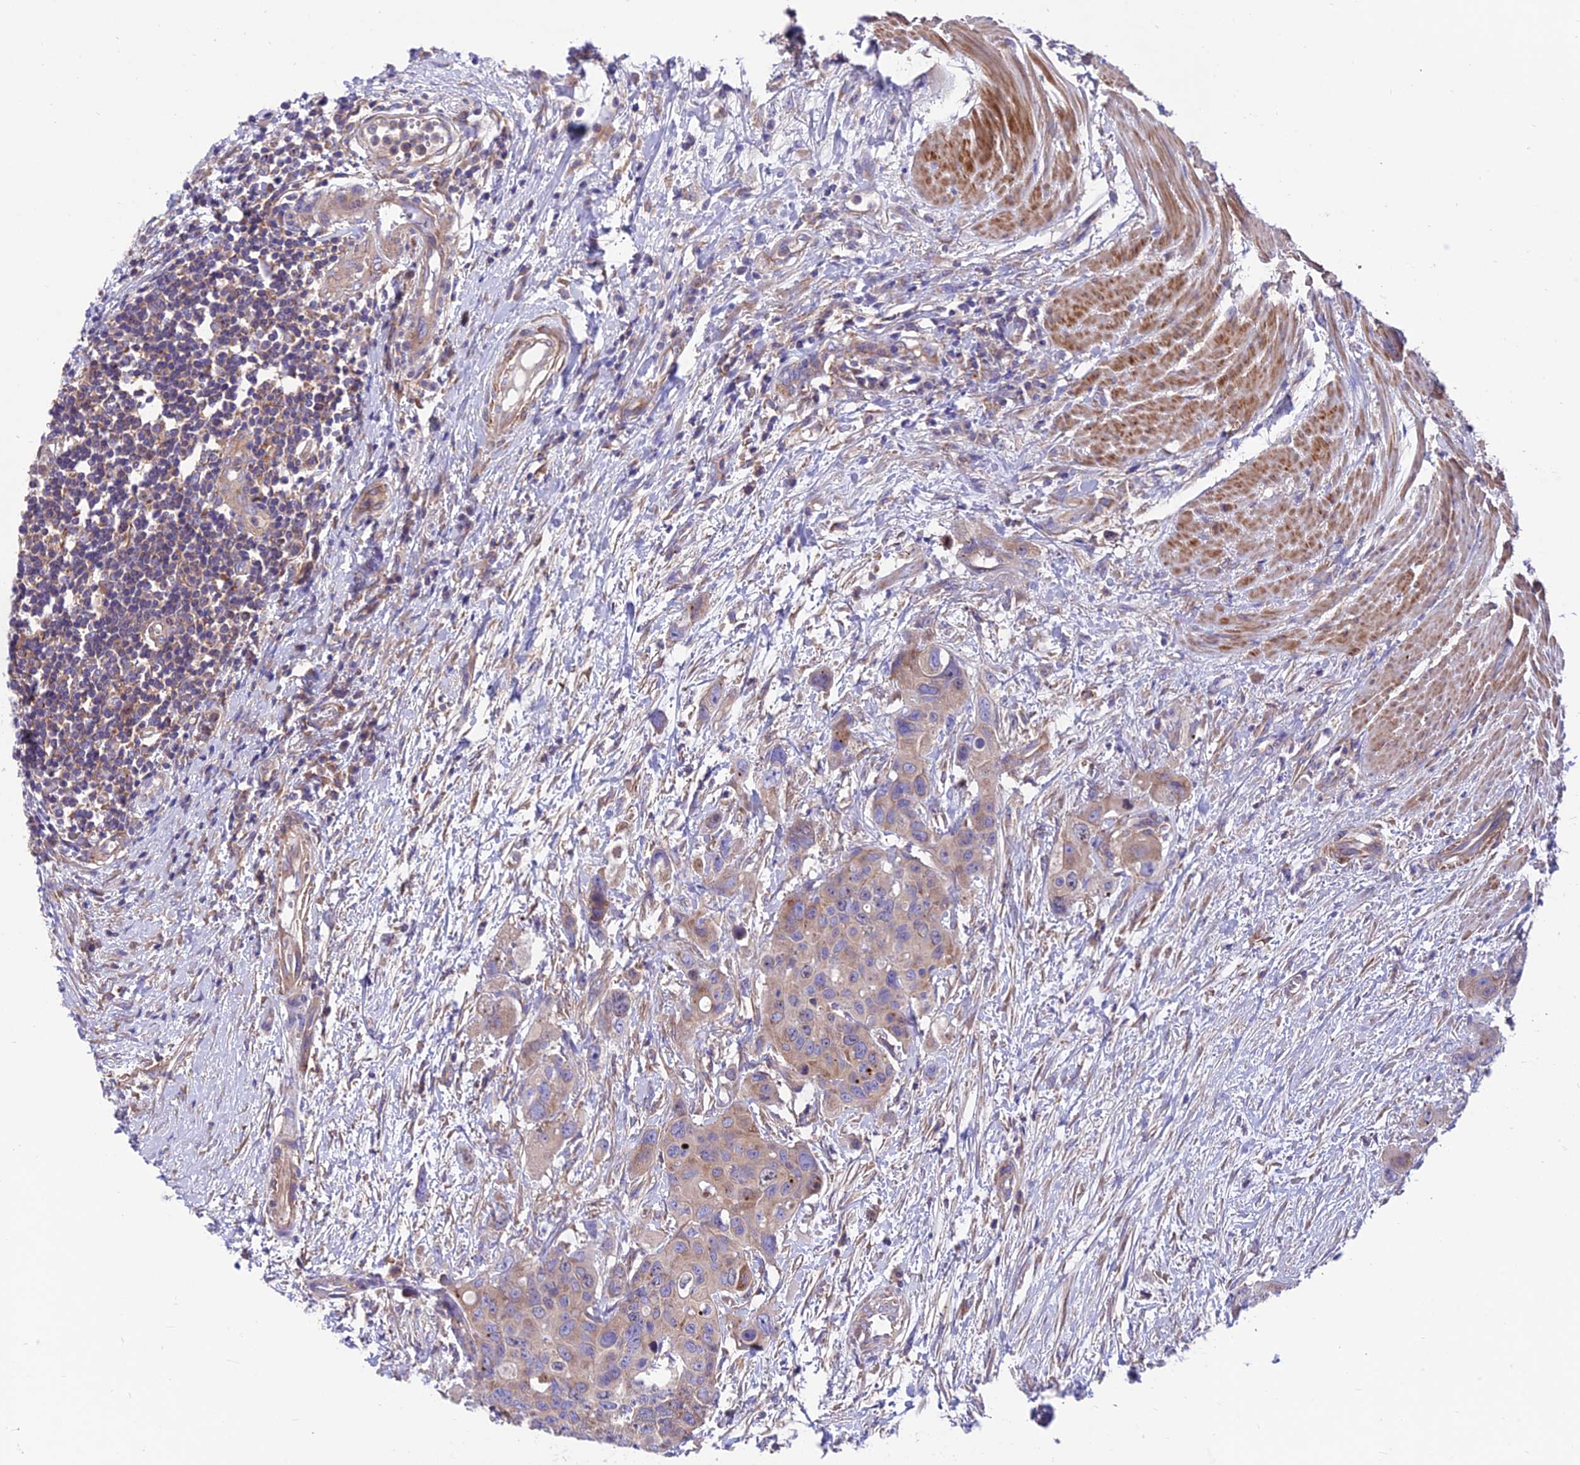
{"staining": {"intensity": "weak", "quantity": ">75%", "location": "cytoplasmic/membranous"}, "tissue": "colorectal cancer", "cell_type": "Tumor cells", "image_type": "cancer", "snomed": [{"axis": "morphology", "description": "Adenocarcinoma, NOS"}, {"axis": "topography", "description": "Colon"}], "caption": "A brown stain labels weak cytoplasmic/membranous positivity of a protein in colorectal adenocarcinoma tumor cells. The staining was performed using DAB, with brown indicating positive protein expression. Nuclei are stained blue with hematoxylin.", "gene": "VPS16", "patient": {"sex": "male", "age": 77}}